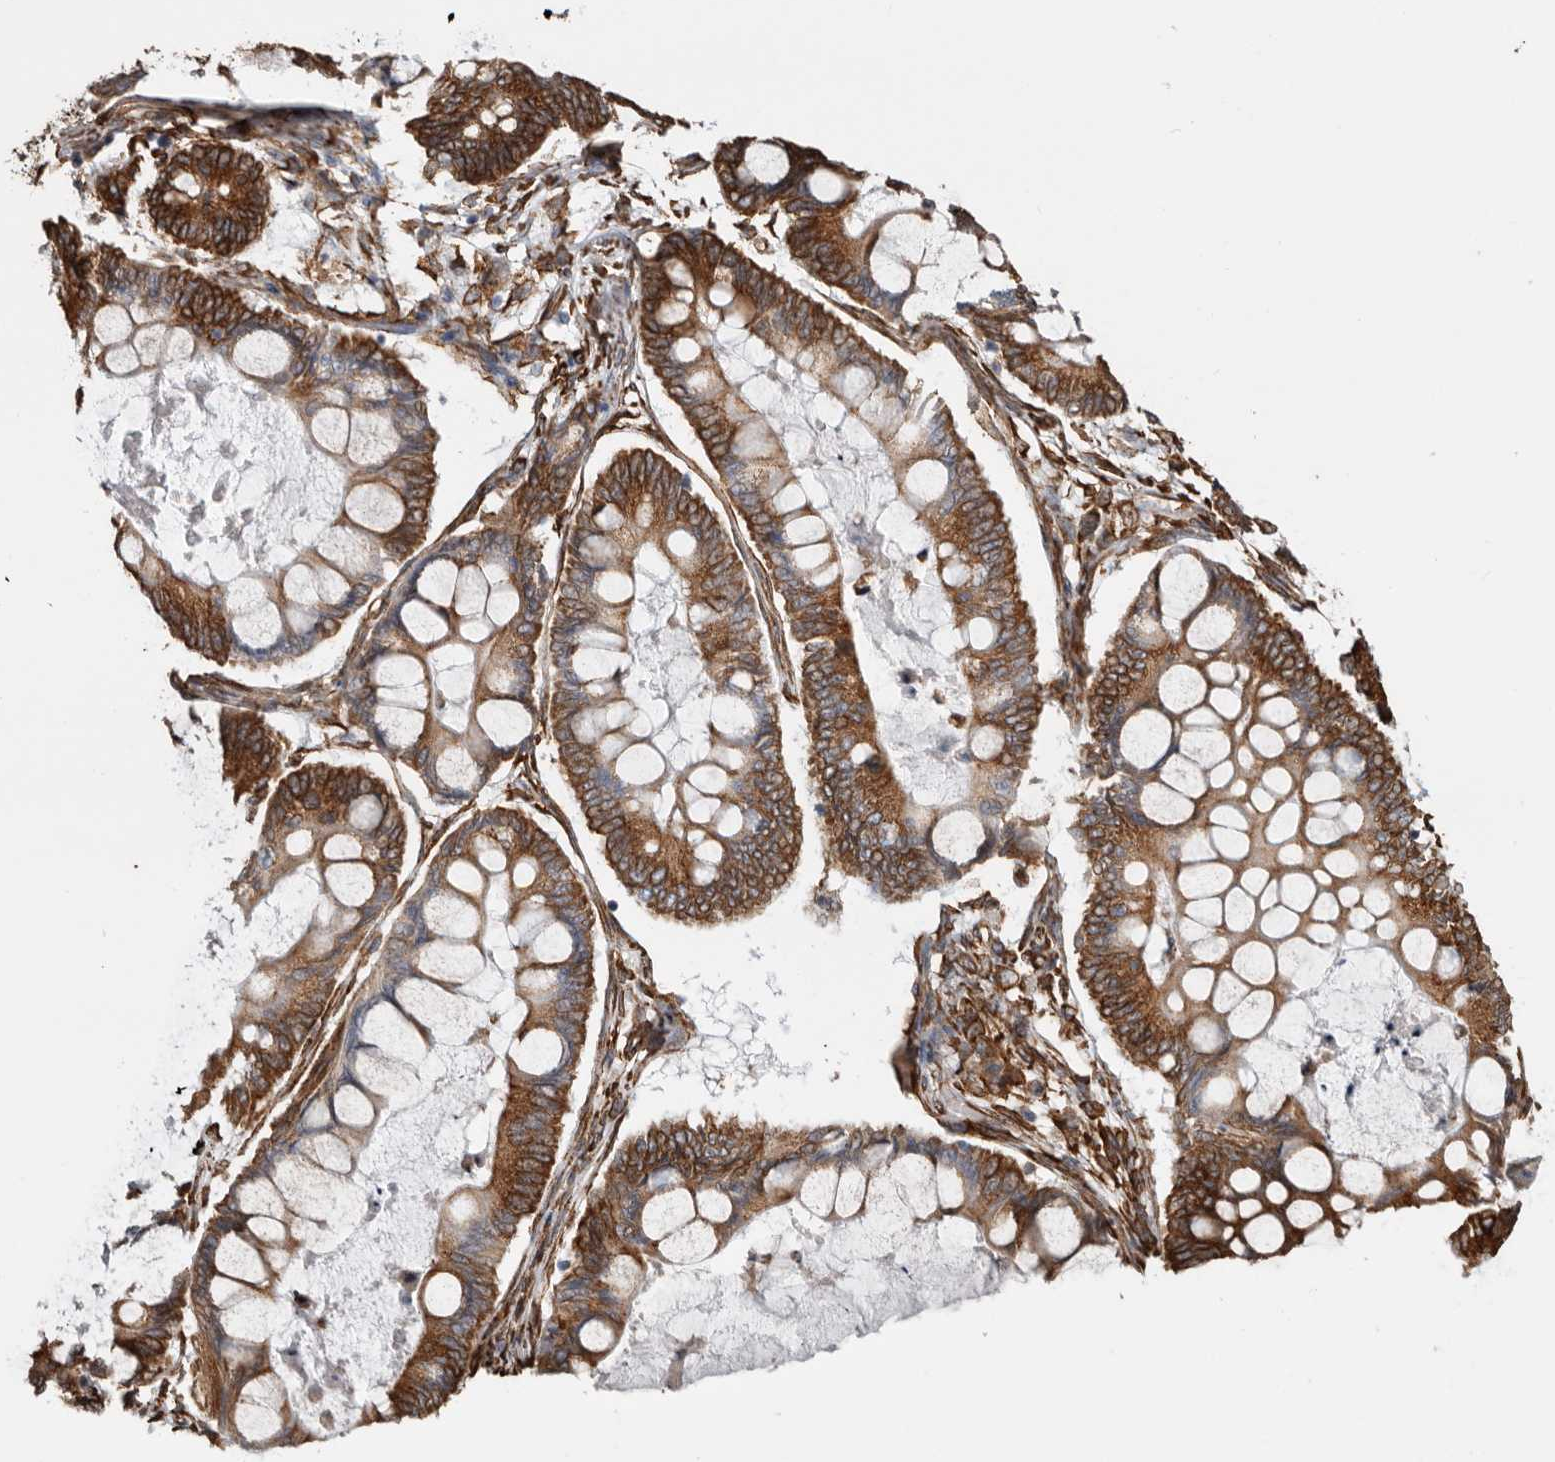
{"staining": {"intensity": "strong", "quantity": ">75%", "location": "cytoplasmic/membranous"}, "tissue": "ovarian cancer", "cell_type": "Tumor cells", "image_type": "cancer", "snomed": [{"axis": "morphology", "description": "Cystadenocarcinoma, mucinous, NOS"}, {"axis": "topography", "description": "Ovary"}], "caption": "Immunohistochemistry (DAB (3,3'-diaminobenzidine)) staining of human ovarian cancer (mucinous cystadenocarcinoma) displays strong cytoplasmic/membranous protein expression in approximately >75% of tumor cells.", "gene": "SEMA3E", "patient": {"sex": "female", "age": 61}}